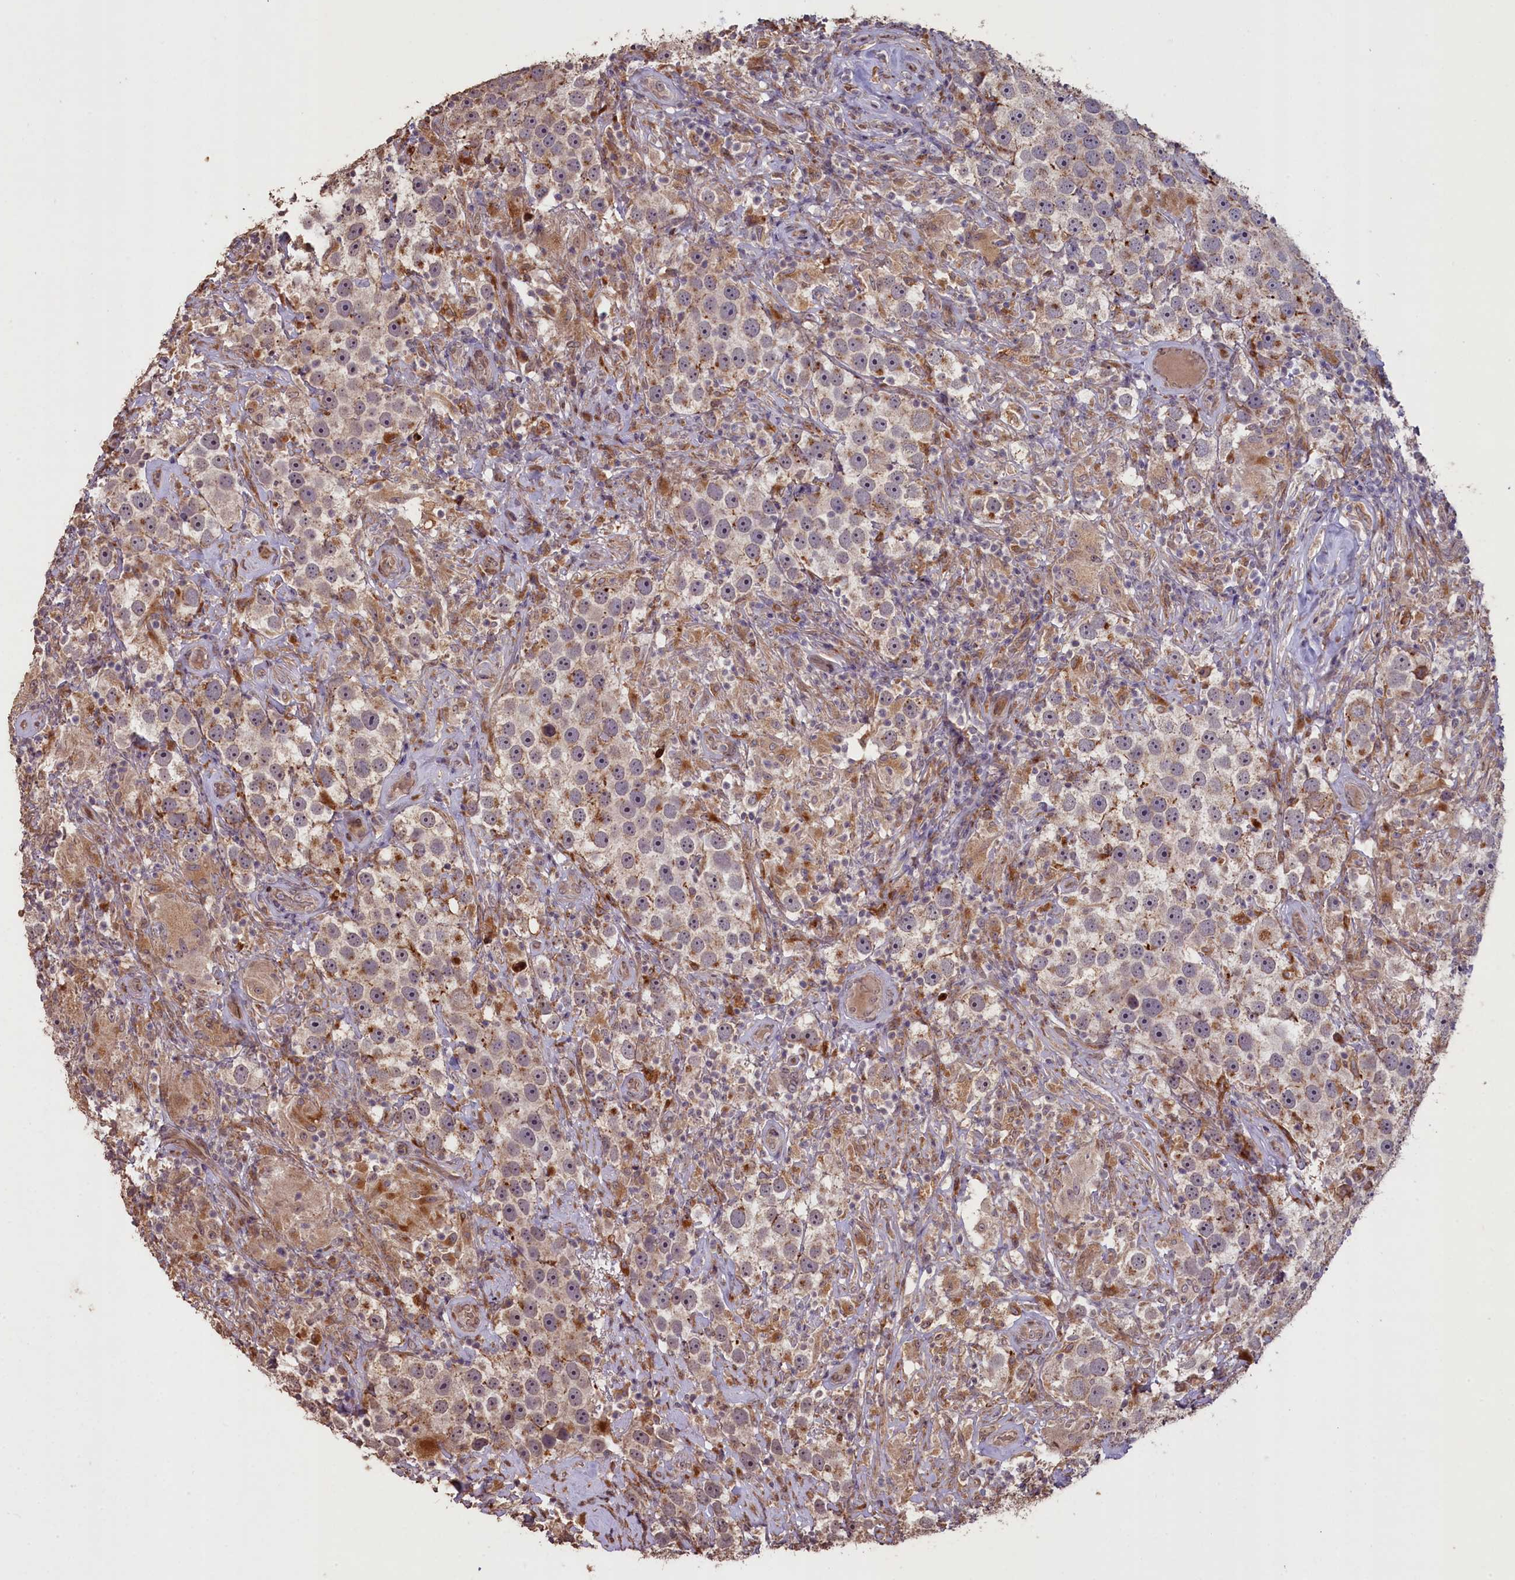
{"staining": {"intensity": "moderate", "quantity": "<25%", "location": "cytoplasmic/membranous"}, "tissue": "testis cancer", "cell_type": "Tumor cells", "image_type": "cancer", "snomed": [{"axis": "morphology", "description": "Seminoma, NOS"}, {"axis": "topography", "description": "Testis"}], "caption": "Moderate cytoplasmic/membranous expression is present in approximately <25% of tumor cells in testis seminoma. The staining was performed using DAB to visualize the protein expression in brown, while the nuclei were stained in blue with hematoxylin (Magnification: 20x).", "gene": "SLC38A7", "patient": {"sex": "male", "age": 49}}